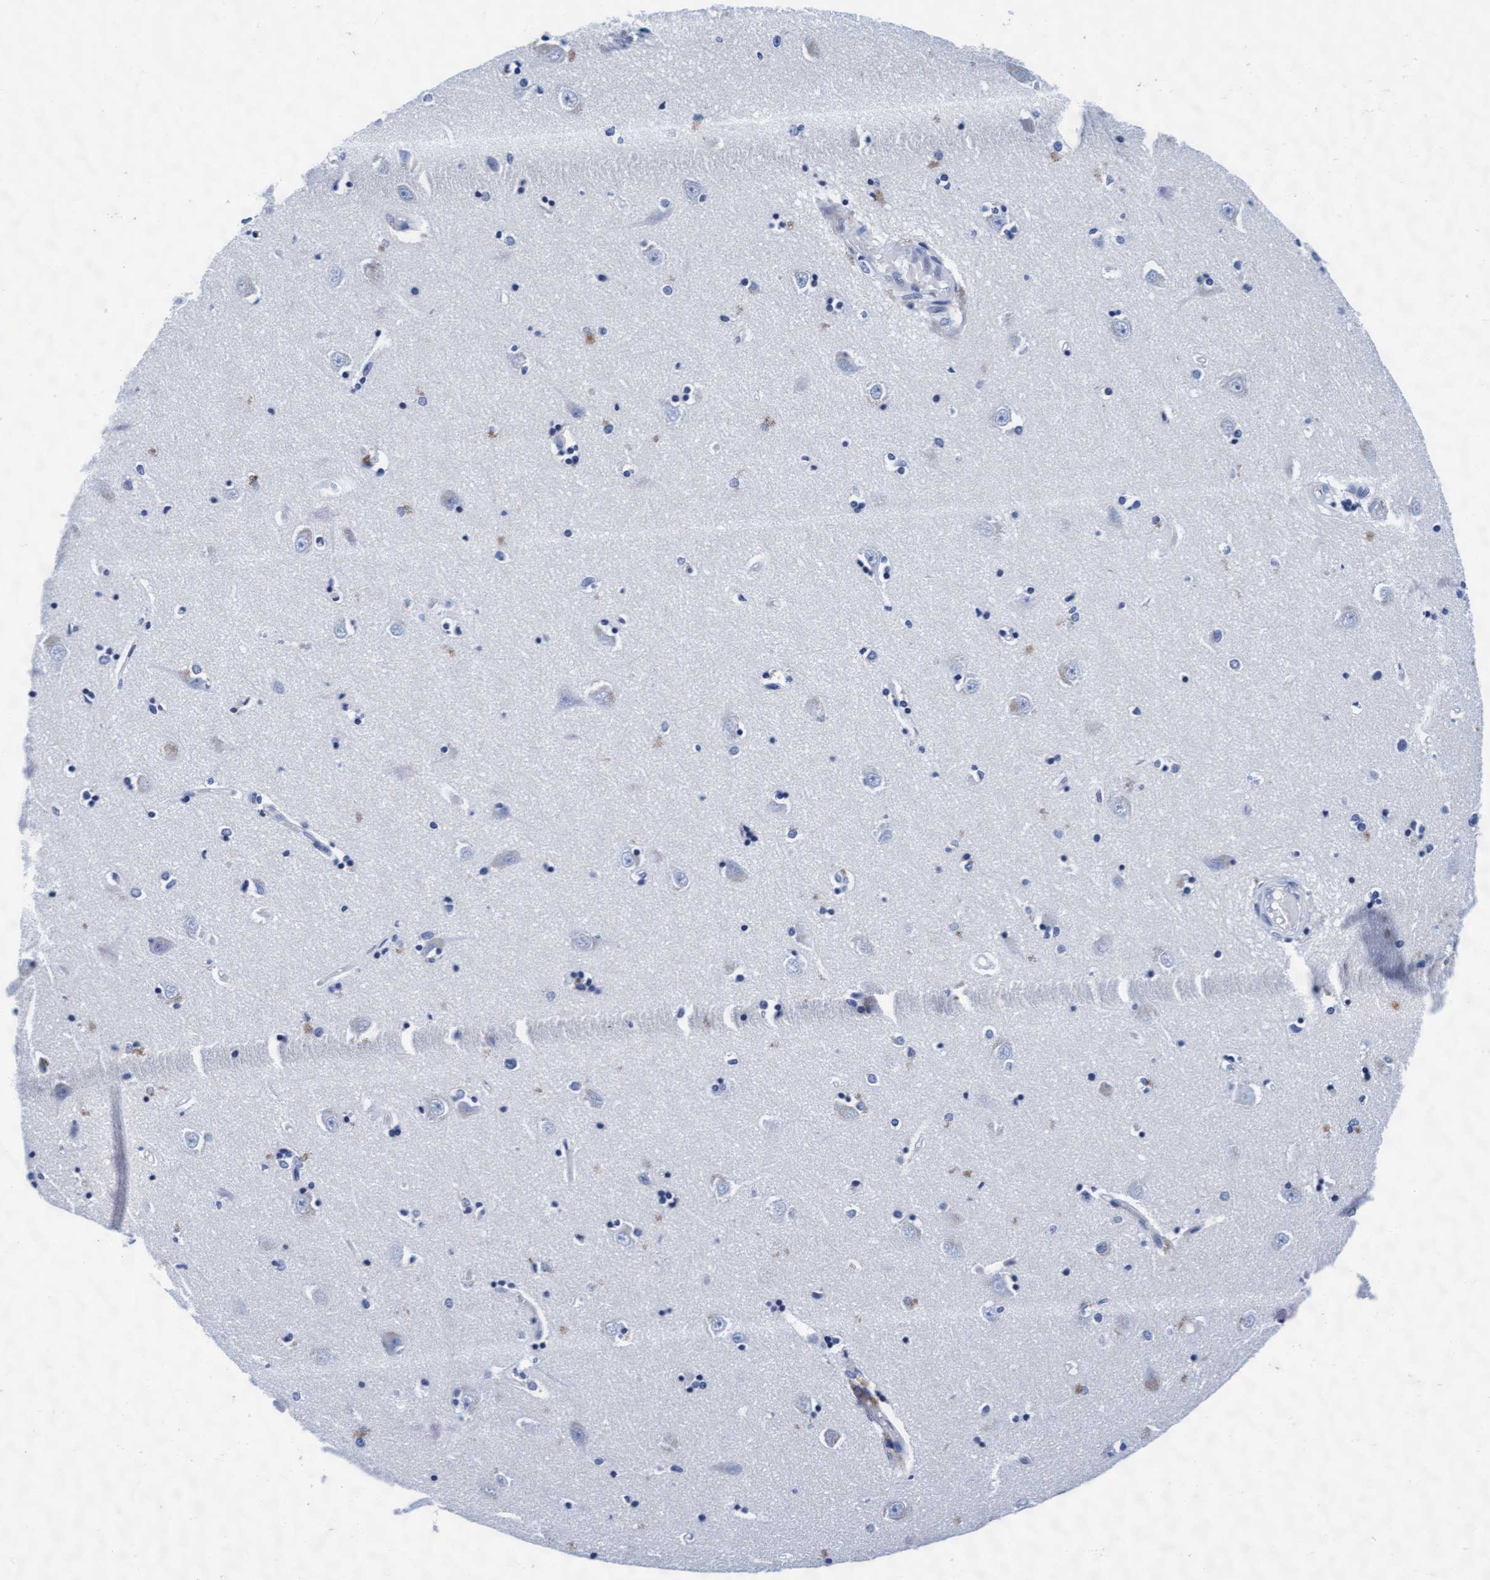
{"staining": {"intensity": "negative", "quantity": "none", "location": "none"}, "tissue": "hippocampus", "cell_type": "Glial cells", "image_type": "normal", "snomed": [{"axis": "morphology", "description": "Normal tissue, NOS"}, {"axis": "topography", "description": "Hippocampus"}], "caption": "An IHC histopathology image of unremarkable hippocampus is shown. There is no staining in glial cells of hippocampus. (Immunohistochemistry, brightfield microscopy, high magnification).", "gene": "ARSG", "patient": {"sex": "male", "age": 45}}